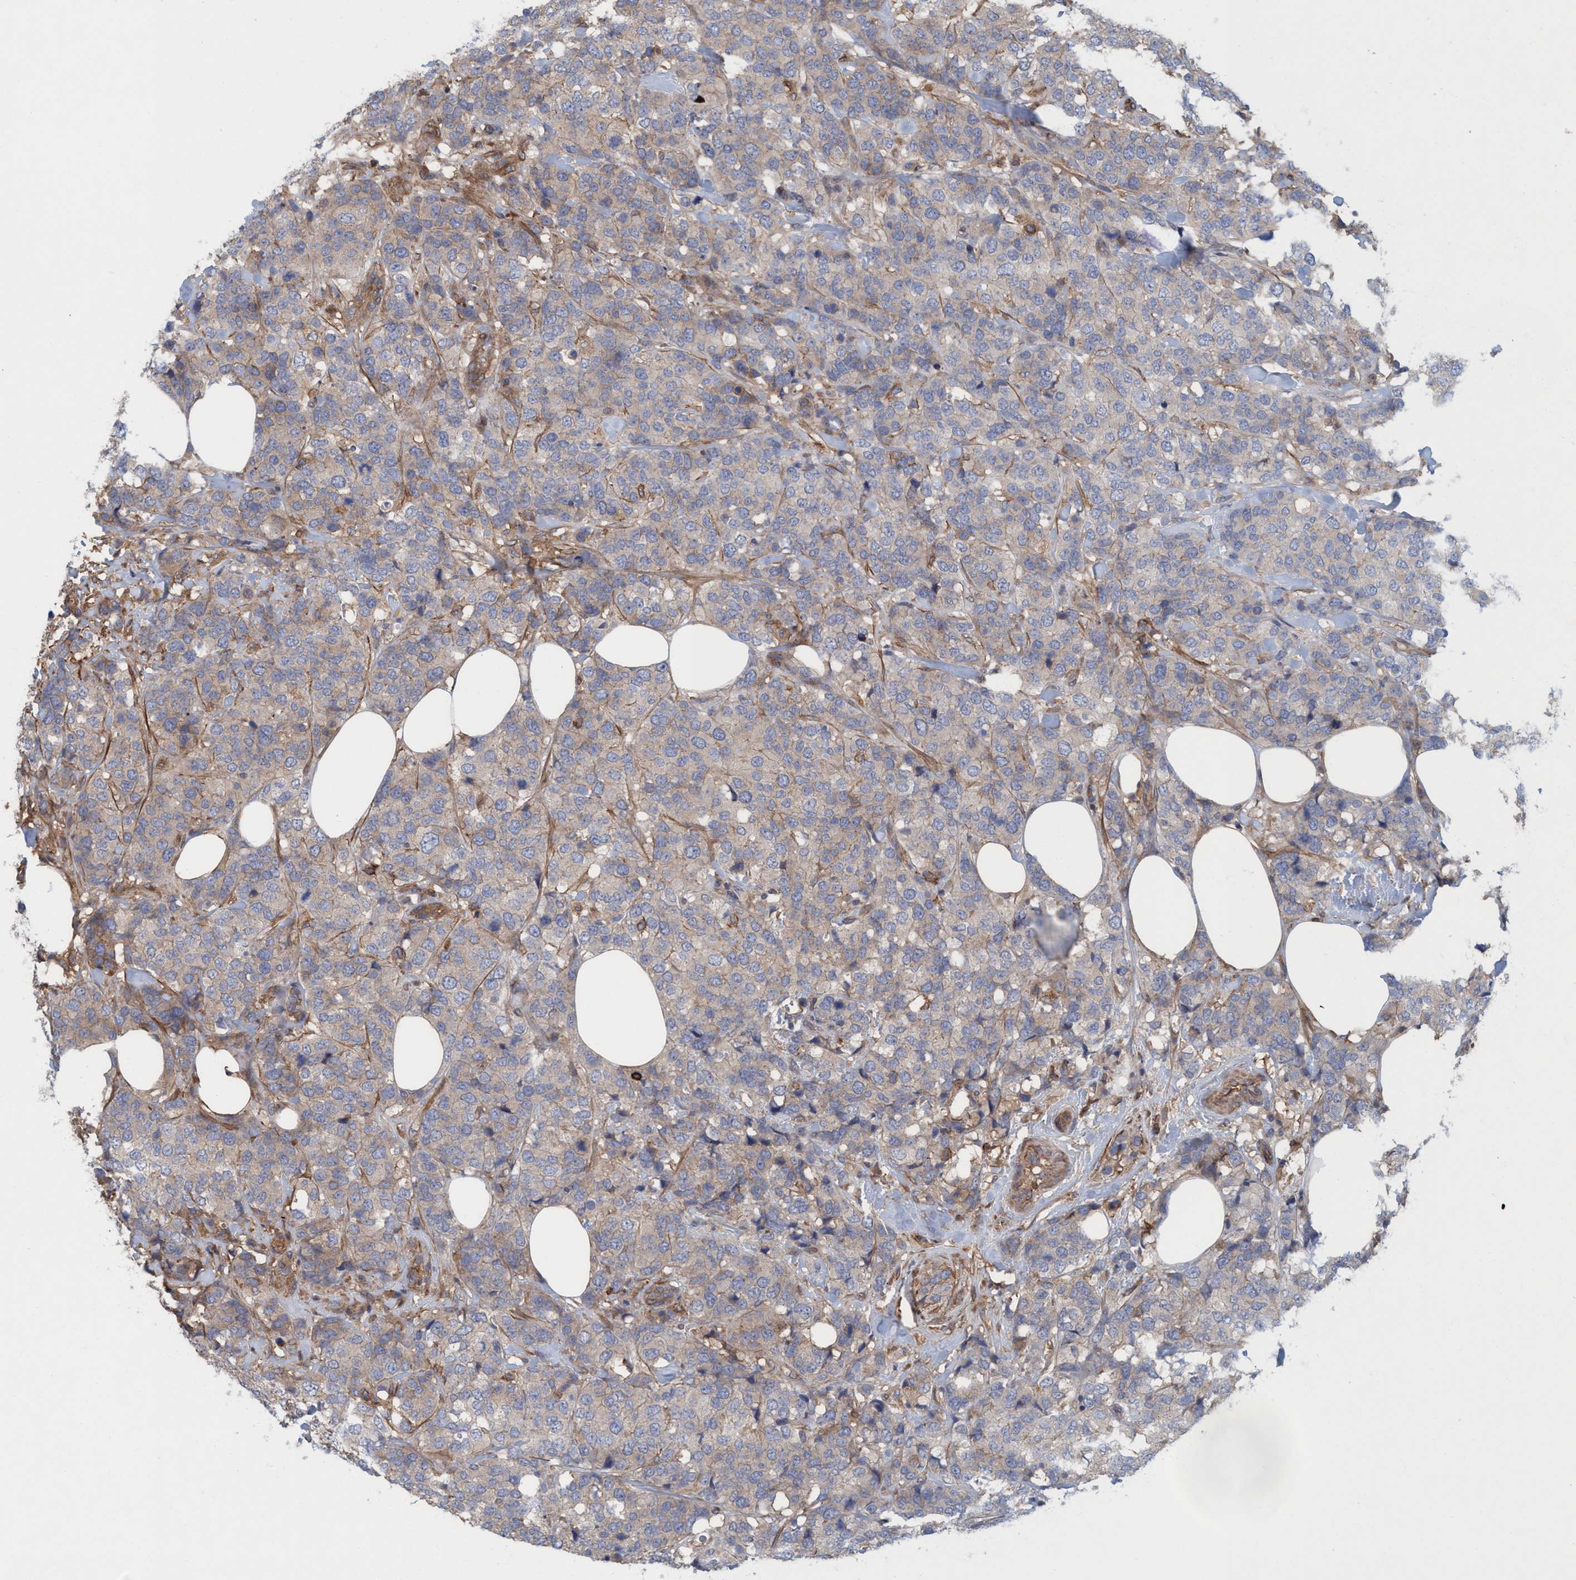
{"staining": {"intensity": "weak", "quantity": "25%-75%", "location": "cytoplasmic/membranous"}, "tissue": "breast cancer", "cell_type": "Tumor cells", "image_type": "cancer", "snomed": [{"axis": "morphology", "description": "Lobular carcinoma"}, {"axis": "topography", "description": "Breast"}], "caption": "This micrograph demonstrates breast lobular carcinoma stained with immunohistochemistry to label a protein in brown. The cytoplasmic/membranous of tumor cells show weak positivity for the protein. Nuclei are counter-stained blue.", "gene": "SPECC1", "patient": {"sex": "female", "age": 59}}